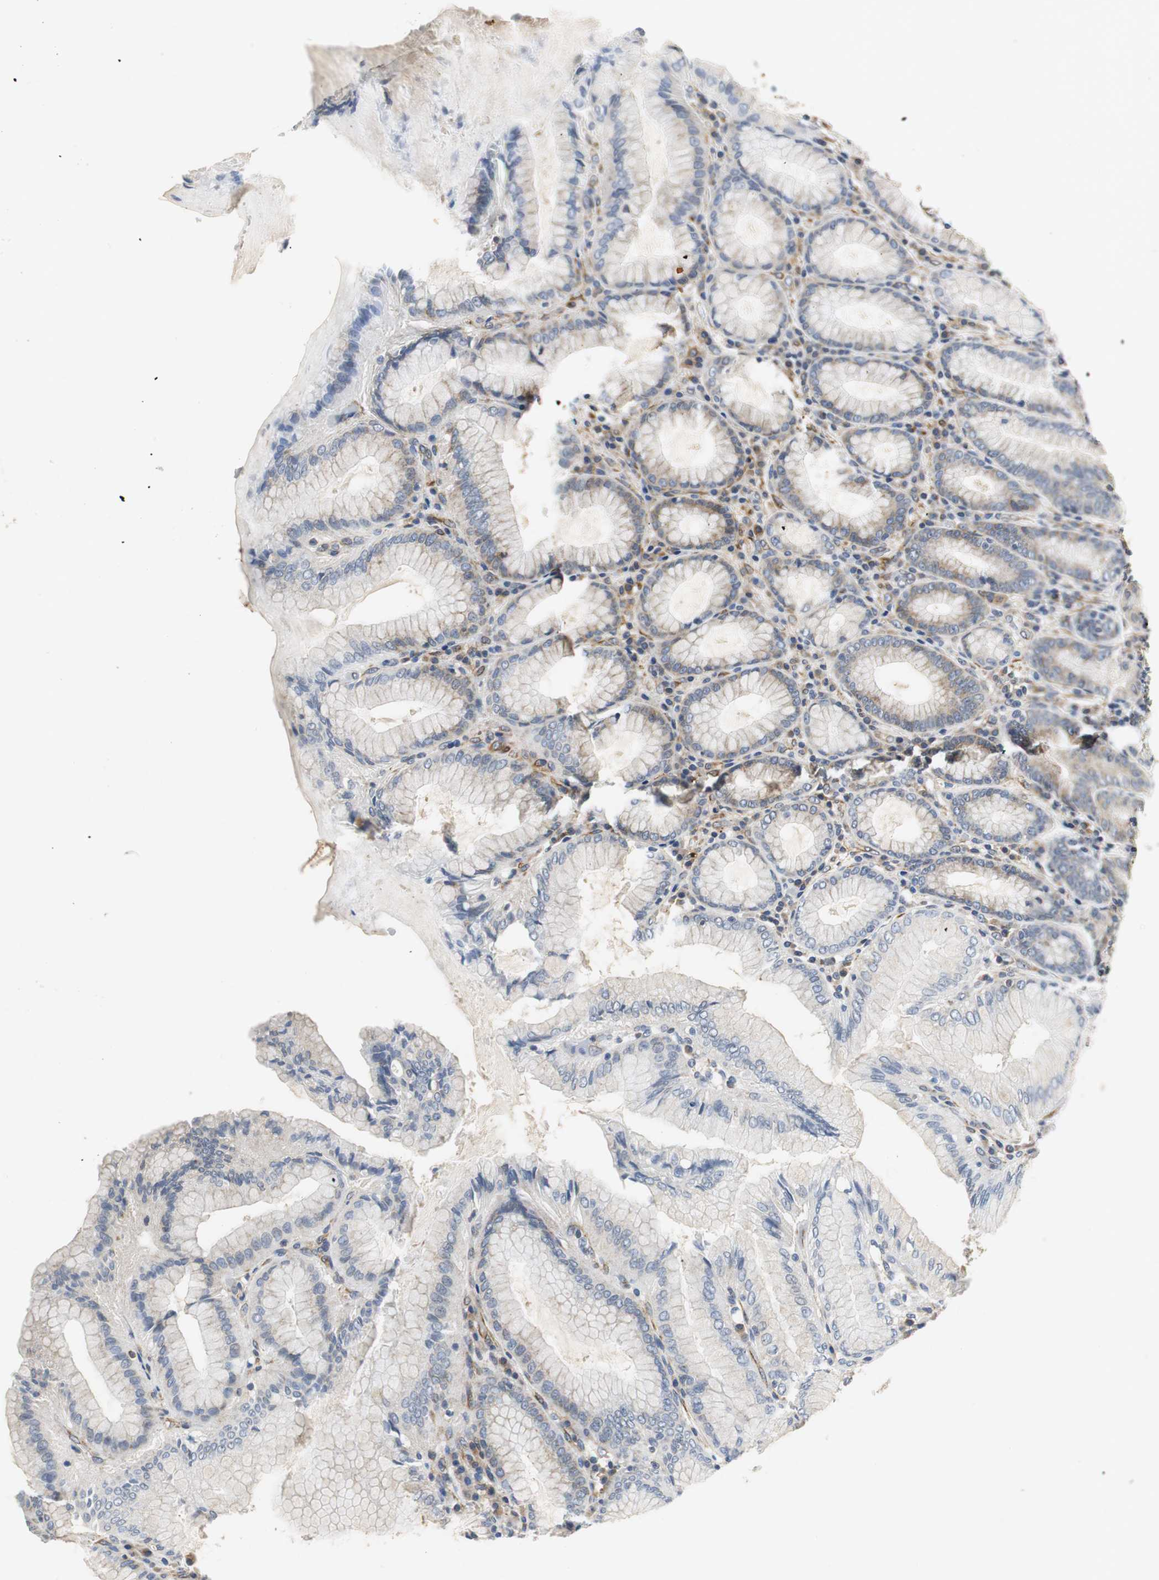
{"staining": {"intensity": "strong", "quantity": "25%-75%", "location": "cytoplasmic/membranous"}, "tissue": "stomach", "cell_type": "Glandular cells", "image_type": "normal", "snomed": [{"axis": "morphology", "description": "Normal tissue, NOS"}, {"axis": "topography", "description": "Stomach, lower"}], "caption": "A photomicrograph of stomach stained for a protein reveals strong cytoplasmic/membranous brown staining in glandular cells. The staining is performed using DAB (3,3'-diaminobenzidine) brown chromogen to label protein expression. The nuclei are counter-stained blue using hematoxylin.", "gene": "ISCU", "patient": {"sex": "female", "age": 76}}